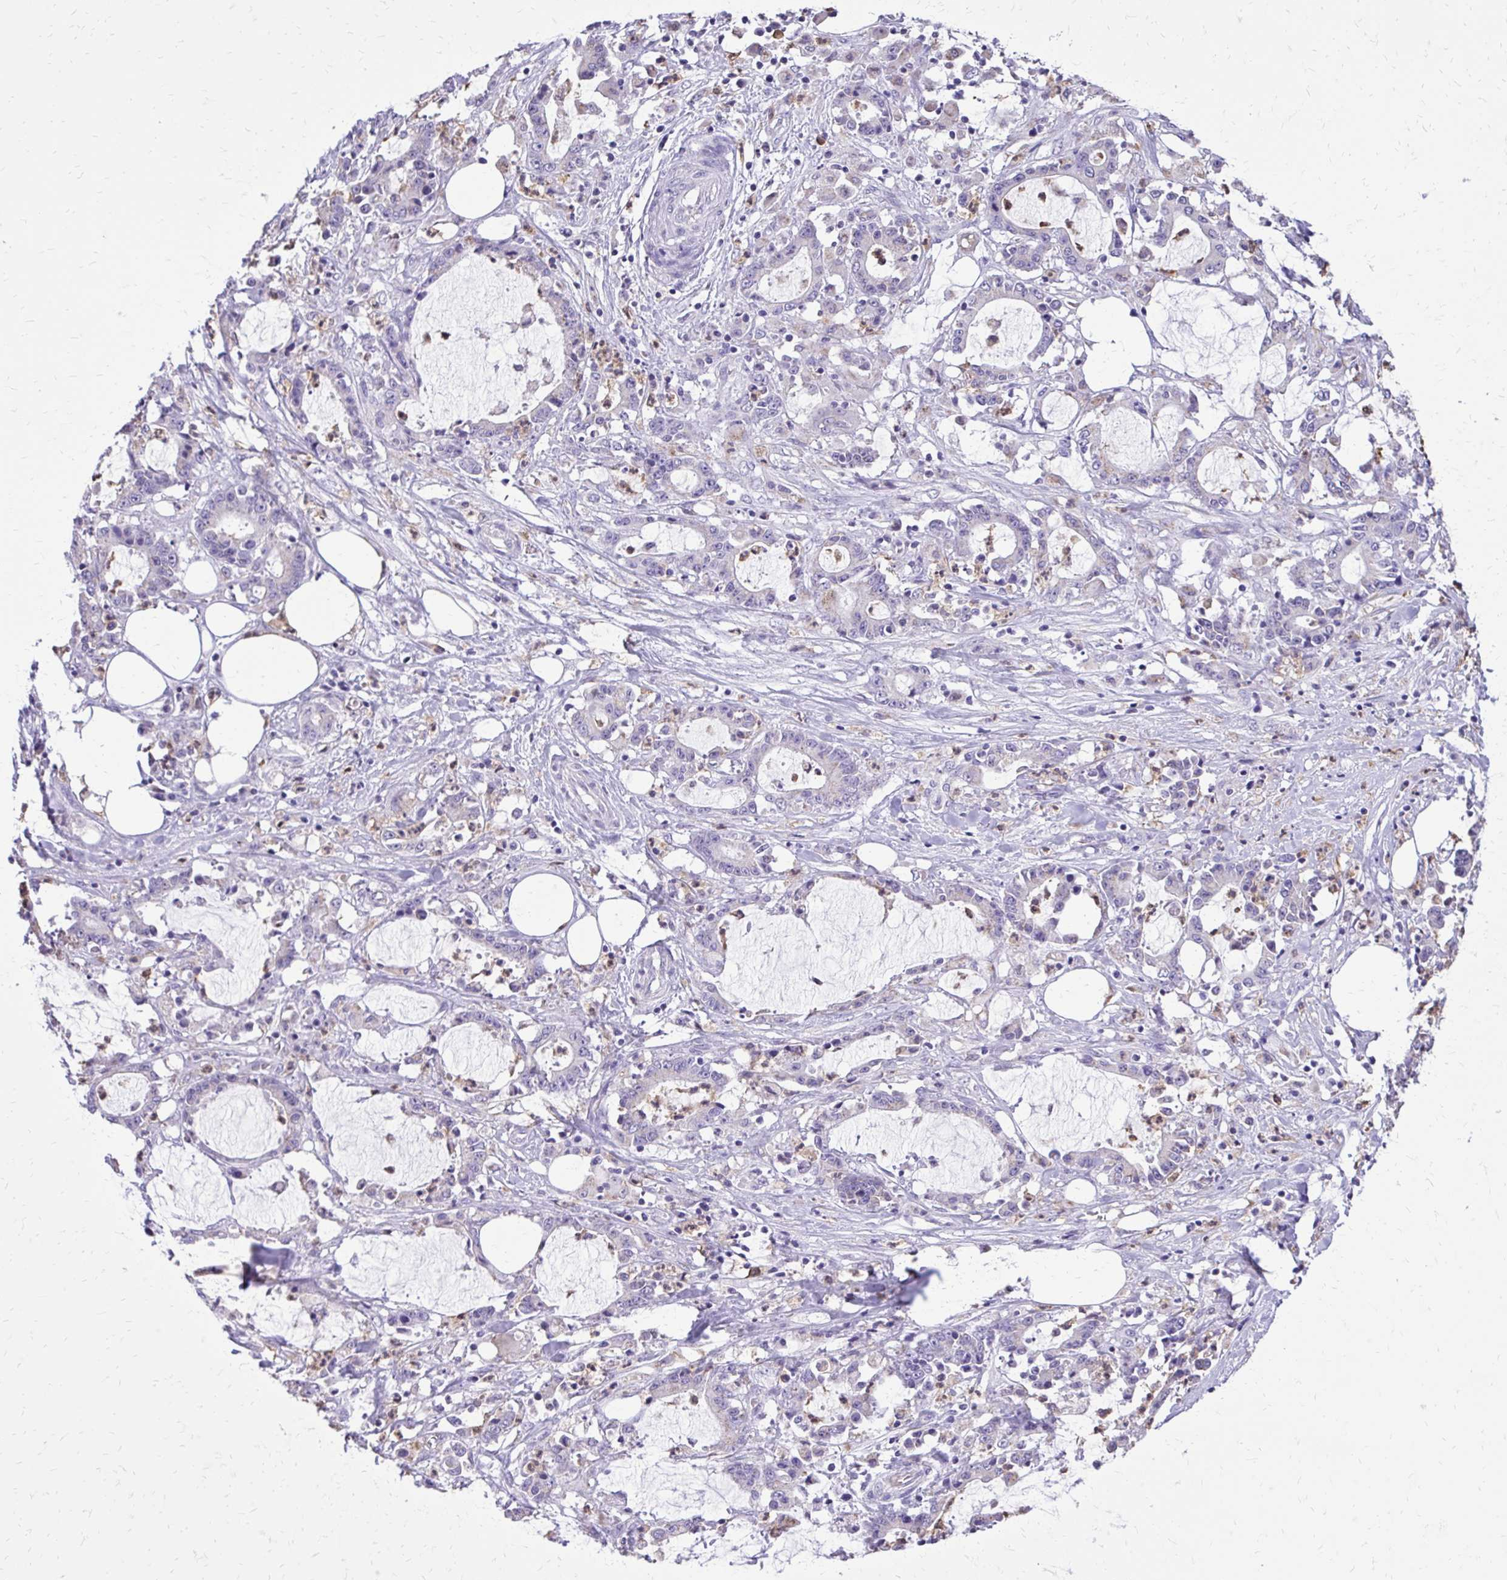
{"staining": {"intensity": "negative", "quantity": "none", "location": "none"}, "tissue": "stomach cancer", "cell_type": "Tumor cells", "image_type": "cancer", "snomed": [{"axis": "morphology", "description": "Adenocarcinoma, NOS"}, {"axis": "topography", "description": "Stomach, upper"}], "caption": "The immunohistochemistry (IHC) image has no significant staining in tumor cells of stomach adenocarcinoma tissue.", "gene": "CAT", "patient": {"sex": "male", "age": 68}}